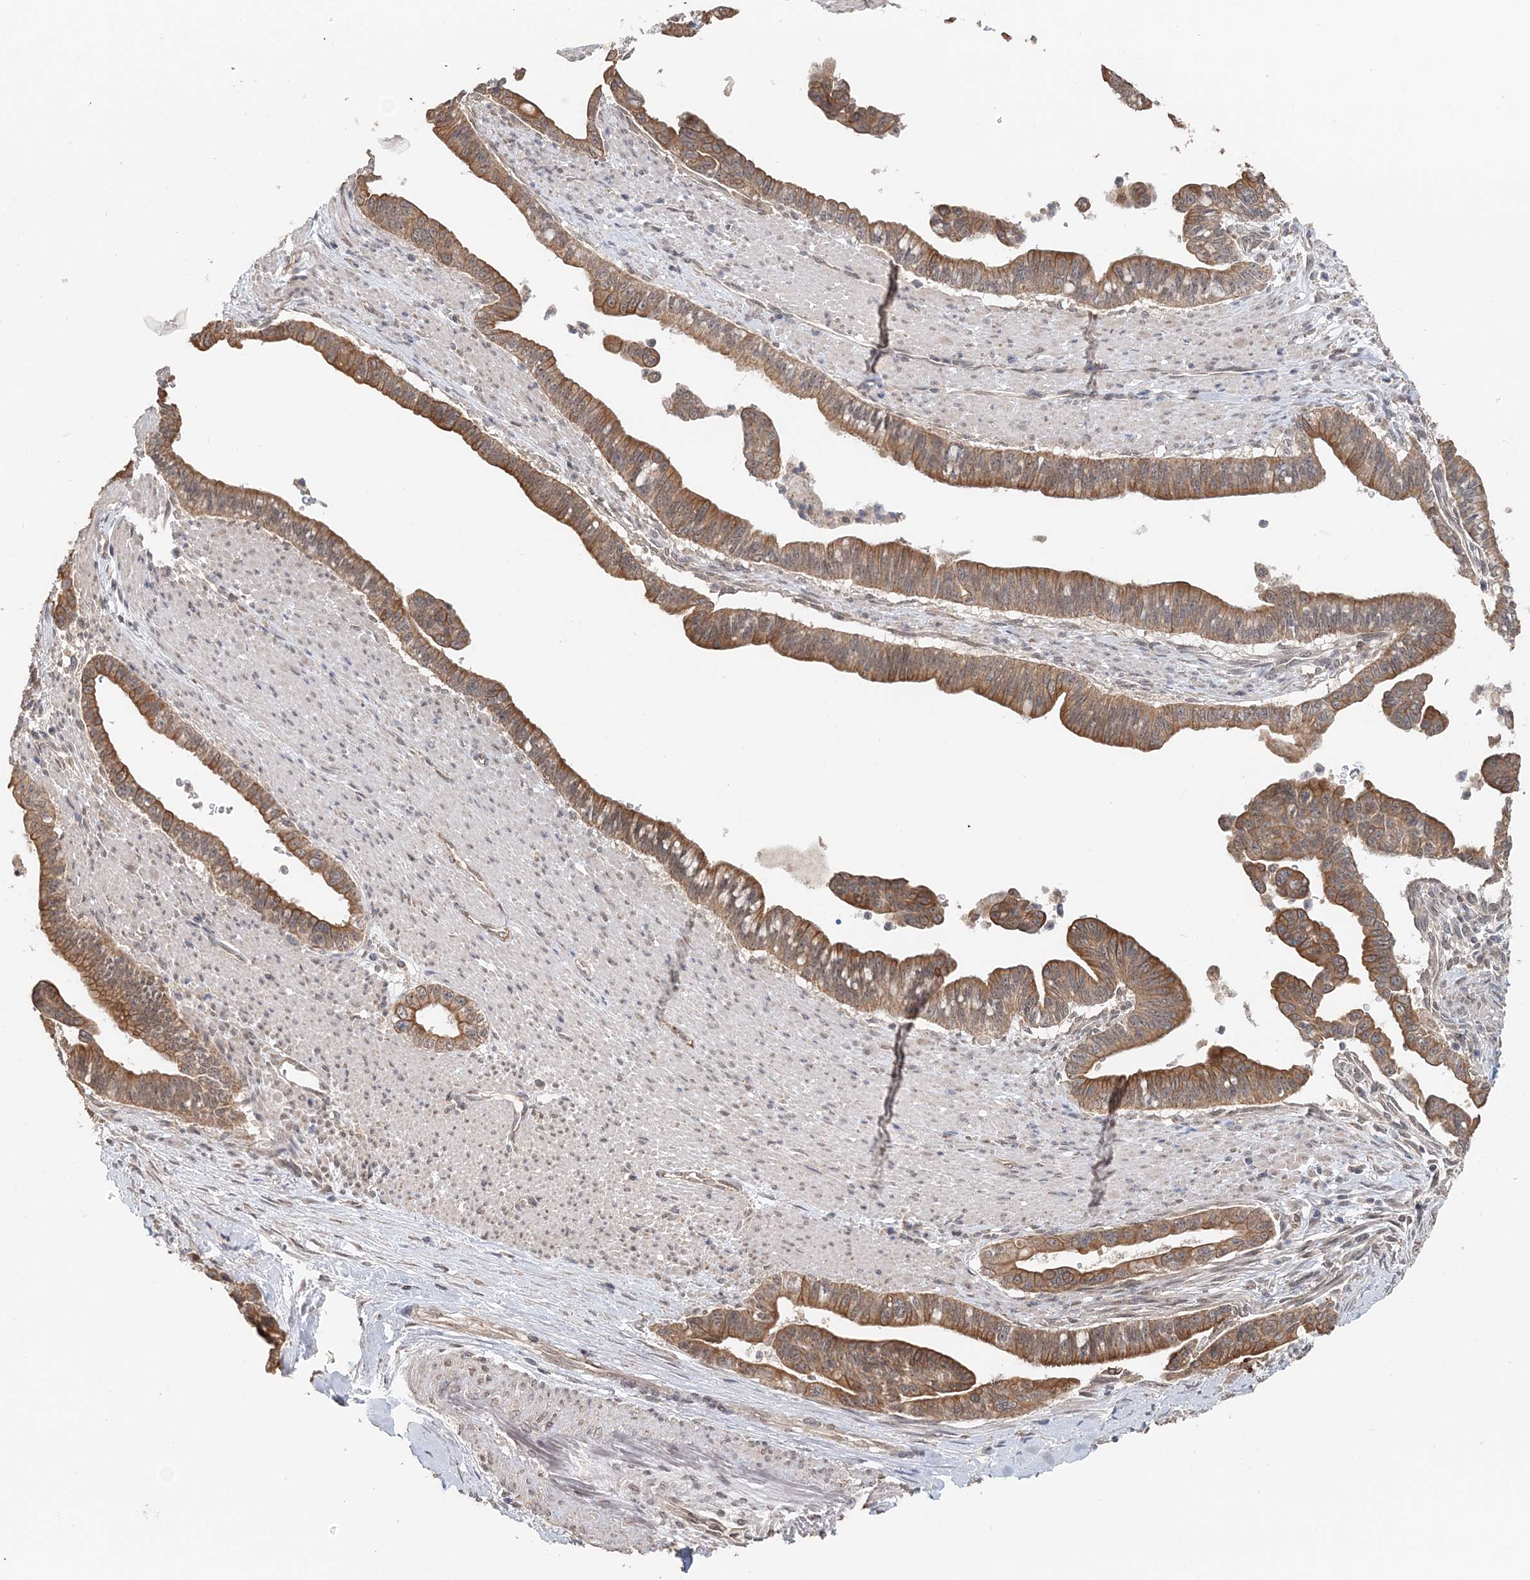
{"staining": {"intensity": "moderate", "quantity": ">75%", "location": "cytoplasmic/membranous"}, "tissue": "pancreatic cancer", "cell_type": "Tumor cells", "image_type": "cancer", "snomed": [{"axis": "morphology", "description": "Adenocarcinoma, NOS"}, {"axis": "topography", "description": "Pancreas"}], "caption": "DAB immunohistochemical staining of human pancreatic cancer (adenocarcinoma) shows moderate cytoplasmic/membranous protein expression in approximately >75% of tumor cells. The protein is shown in brown color, while the nuclei are stained blue.", "gene": "FBXO38", "patient": {"sex": "male", "age": 70}}